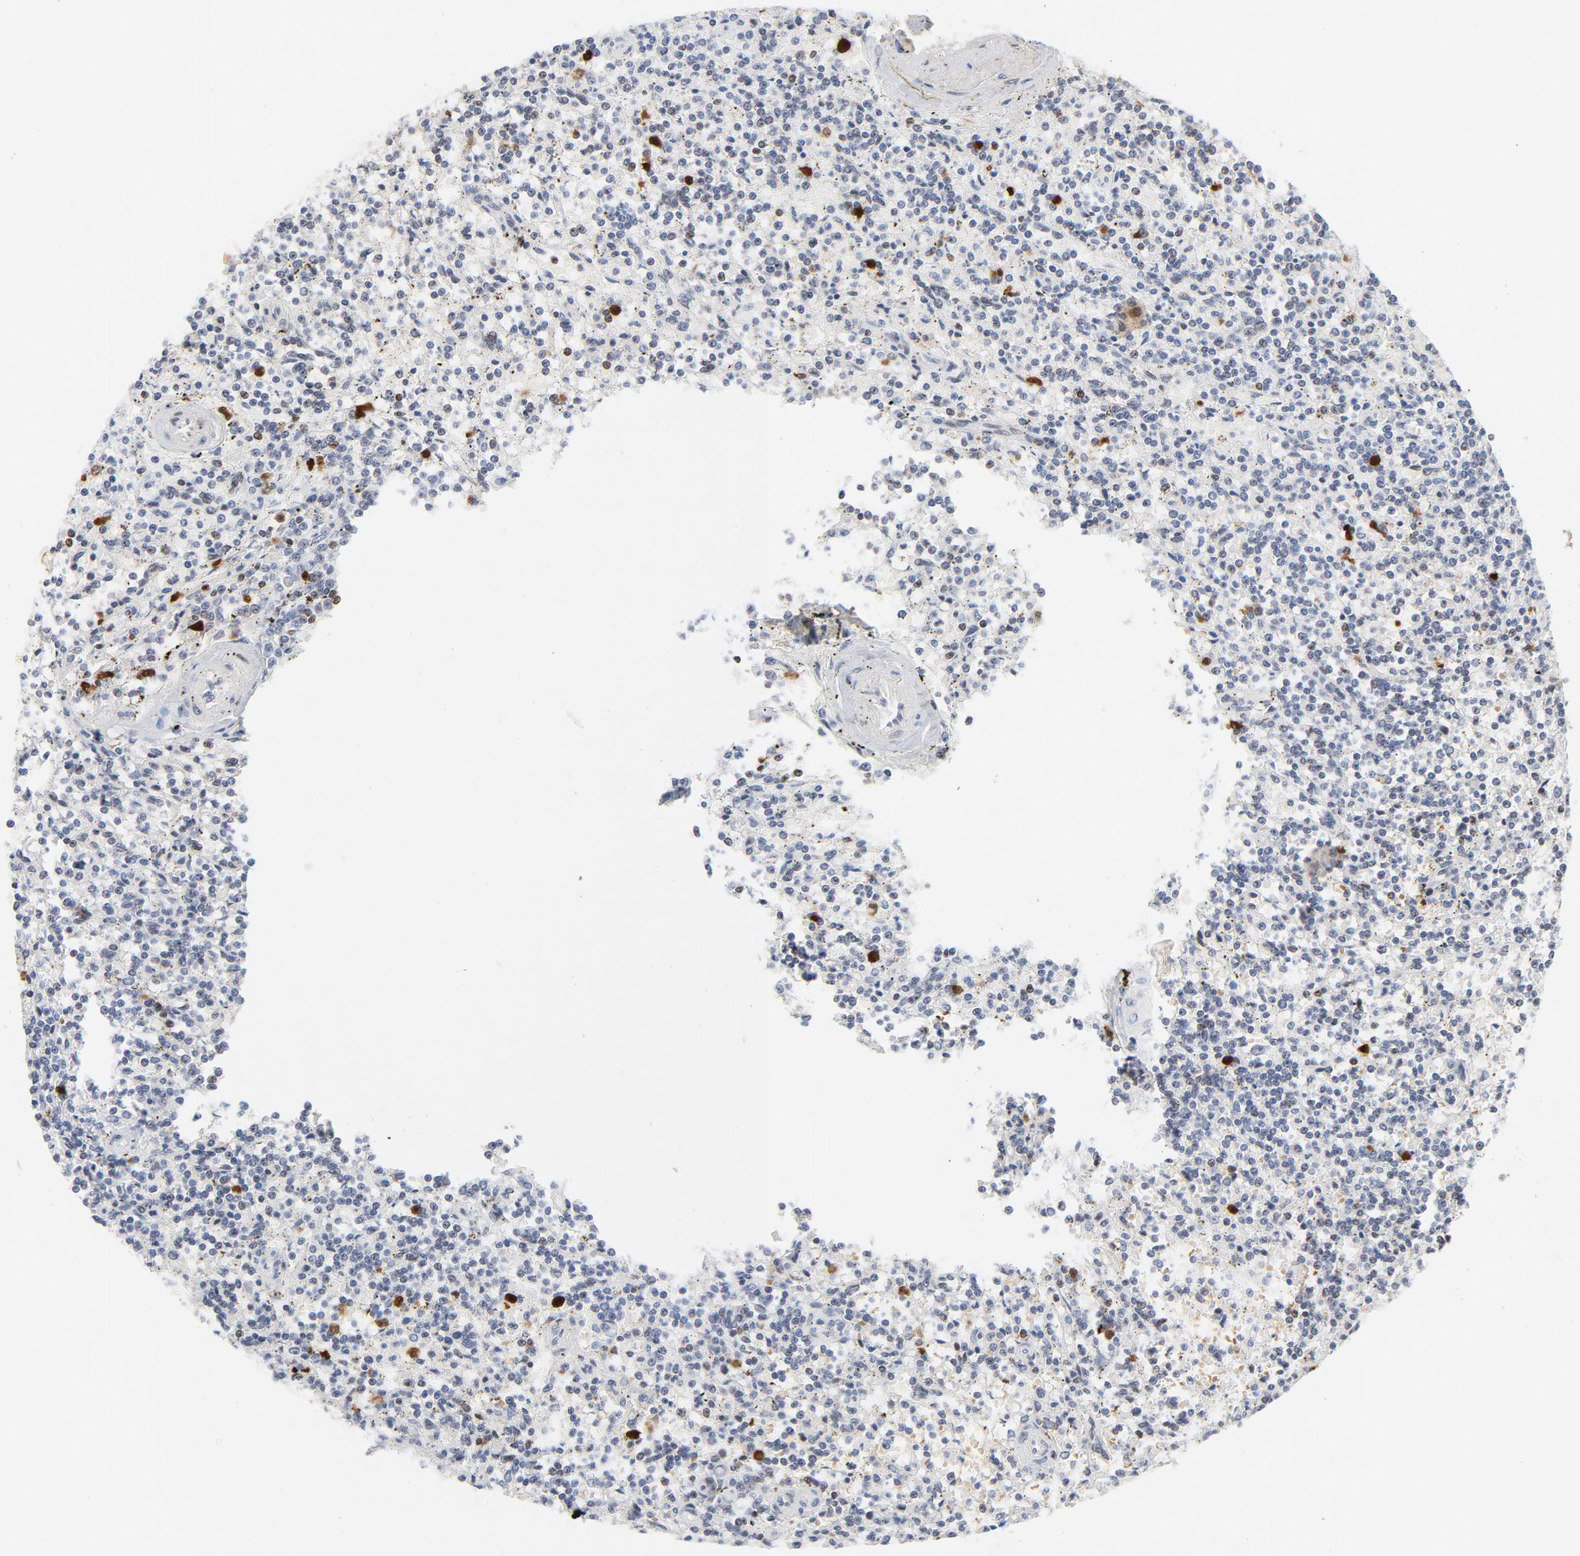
{"staining": {"intensity": "strong", "quantity": "<25%", "location": "nuclear"}, "tissue": "lymphoma", "cell_type": "Tumor cells", "image_type": "cancer", "snomed": [{"axis": "morphology", "description": "Malignant lymphoma, non-Hodgkin's type, Low grade"}, {"axis": "topography", "description": "Spleen"}], "caption": "About <25% of tumor cells in human lymphoma display strong nuclear protein expression as visualized by brown immunohistochemical staining.", "gene": "NFIC", "patient": {"sex": "male", "age": 73}}